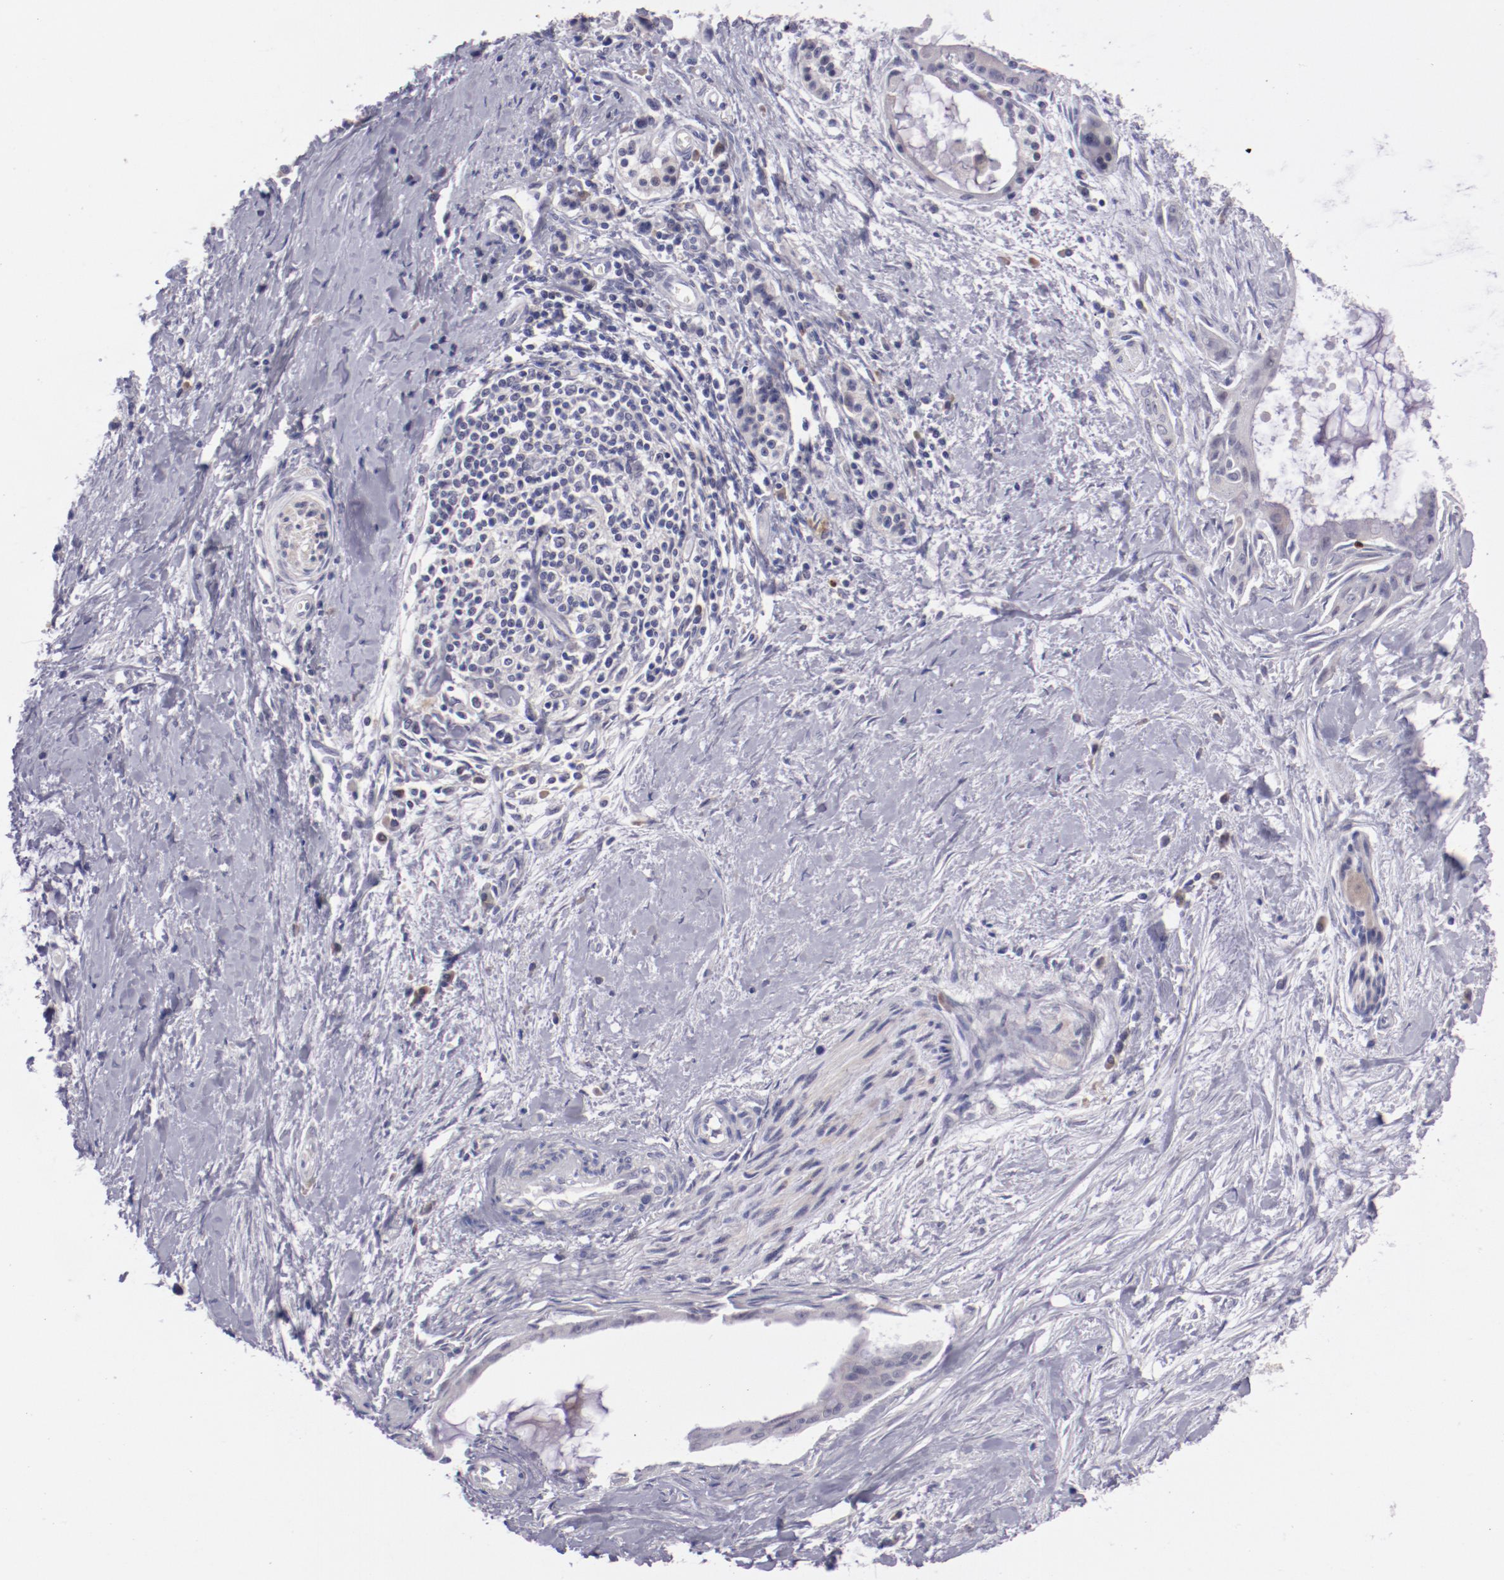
{"staining": {"intensity": "negative", "quantity": "none", "location": "none"}, "tissue": "pancreatic cancer", "cell_type": "Tumor cells", "image_type": "cancer", "snomed": [{"axis": "morphology", "description": "Adenocarcinoma, NOS"}, {"axis": "topography", "description": "Pancreas"}], "caption": "Immunohistochemistry of human pancreatic cancer (adenocarcinoma) exhibits no expression in tumor cells. (DAB (3,3'-diaminobenzidine) IHC visualized using brightfield microscopy, high magnification).", "gene": "TRAF3", "patient": {"sex": "male", "age": 59}}